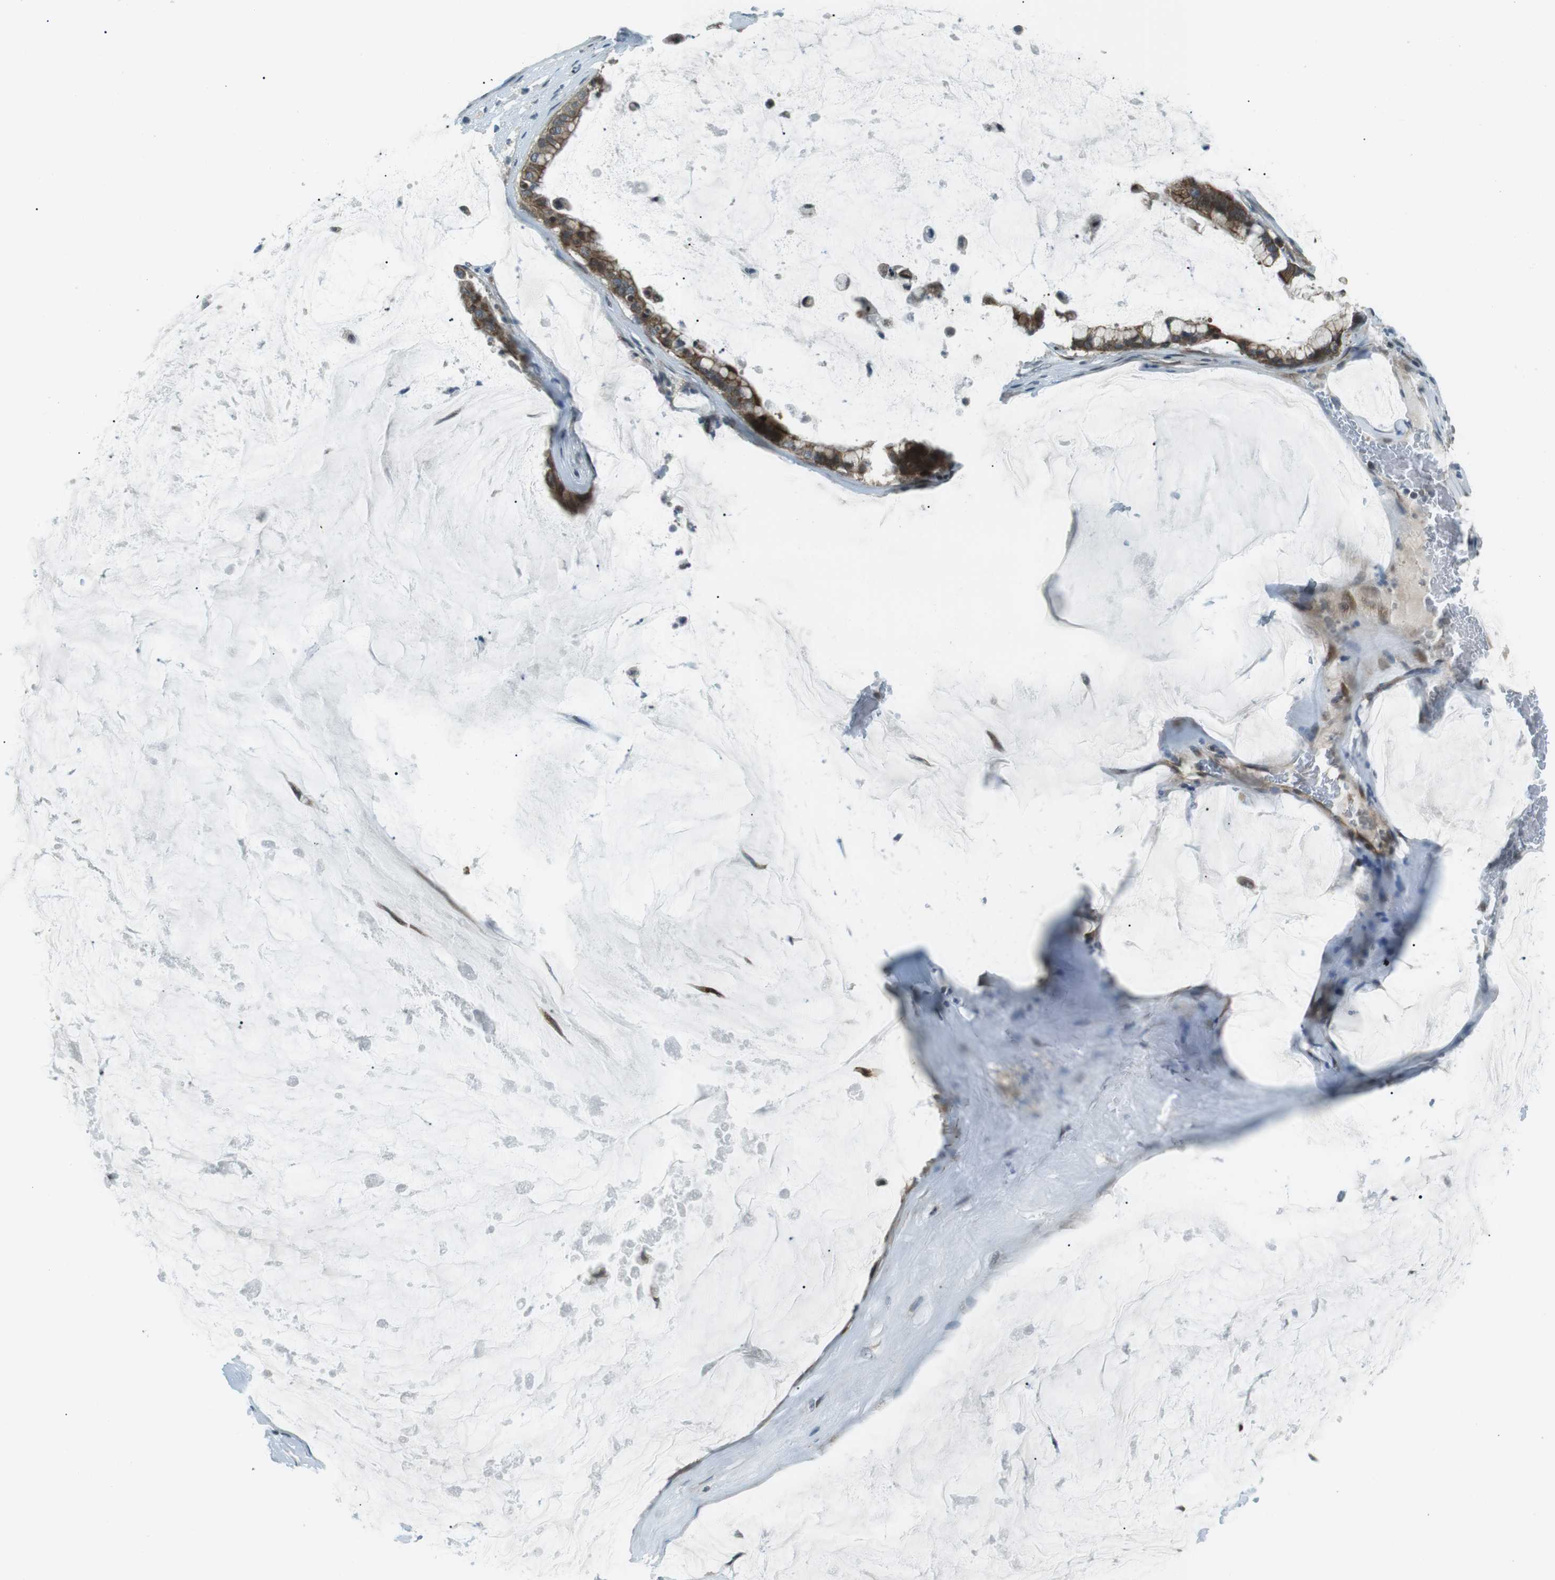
{"staining": {"intensity": "moderate", "quantity": ">75%", "location": "cytoplasmic/membranous"}, "tissue": "pancreatic cancer", "cell_type": "Tumor cells", "image_type": "cancer", "snomed": [{"axis": "morphology", "description": "Adenocarcinoma, NOS"}, {"axis": "topography", "description": "Pancreas"}], "caption": "Protein expression analysis of adenocarcinoma (pancreatic) demonstrates moderate cytoplasmic/membranous expression in about >75% of tumor cells. (IHC, brightfield microscopy, high magnification).", "gene": "TMEM74", "patient": {"sex": "male", "age": 41}}